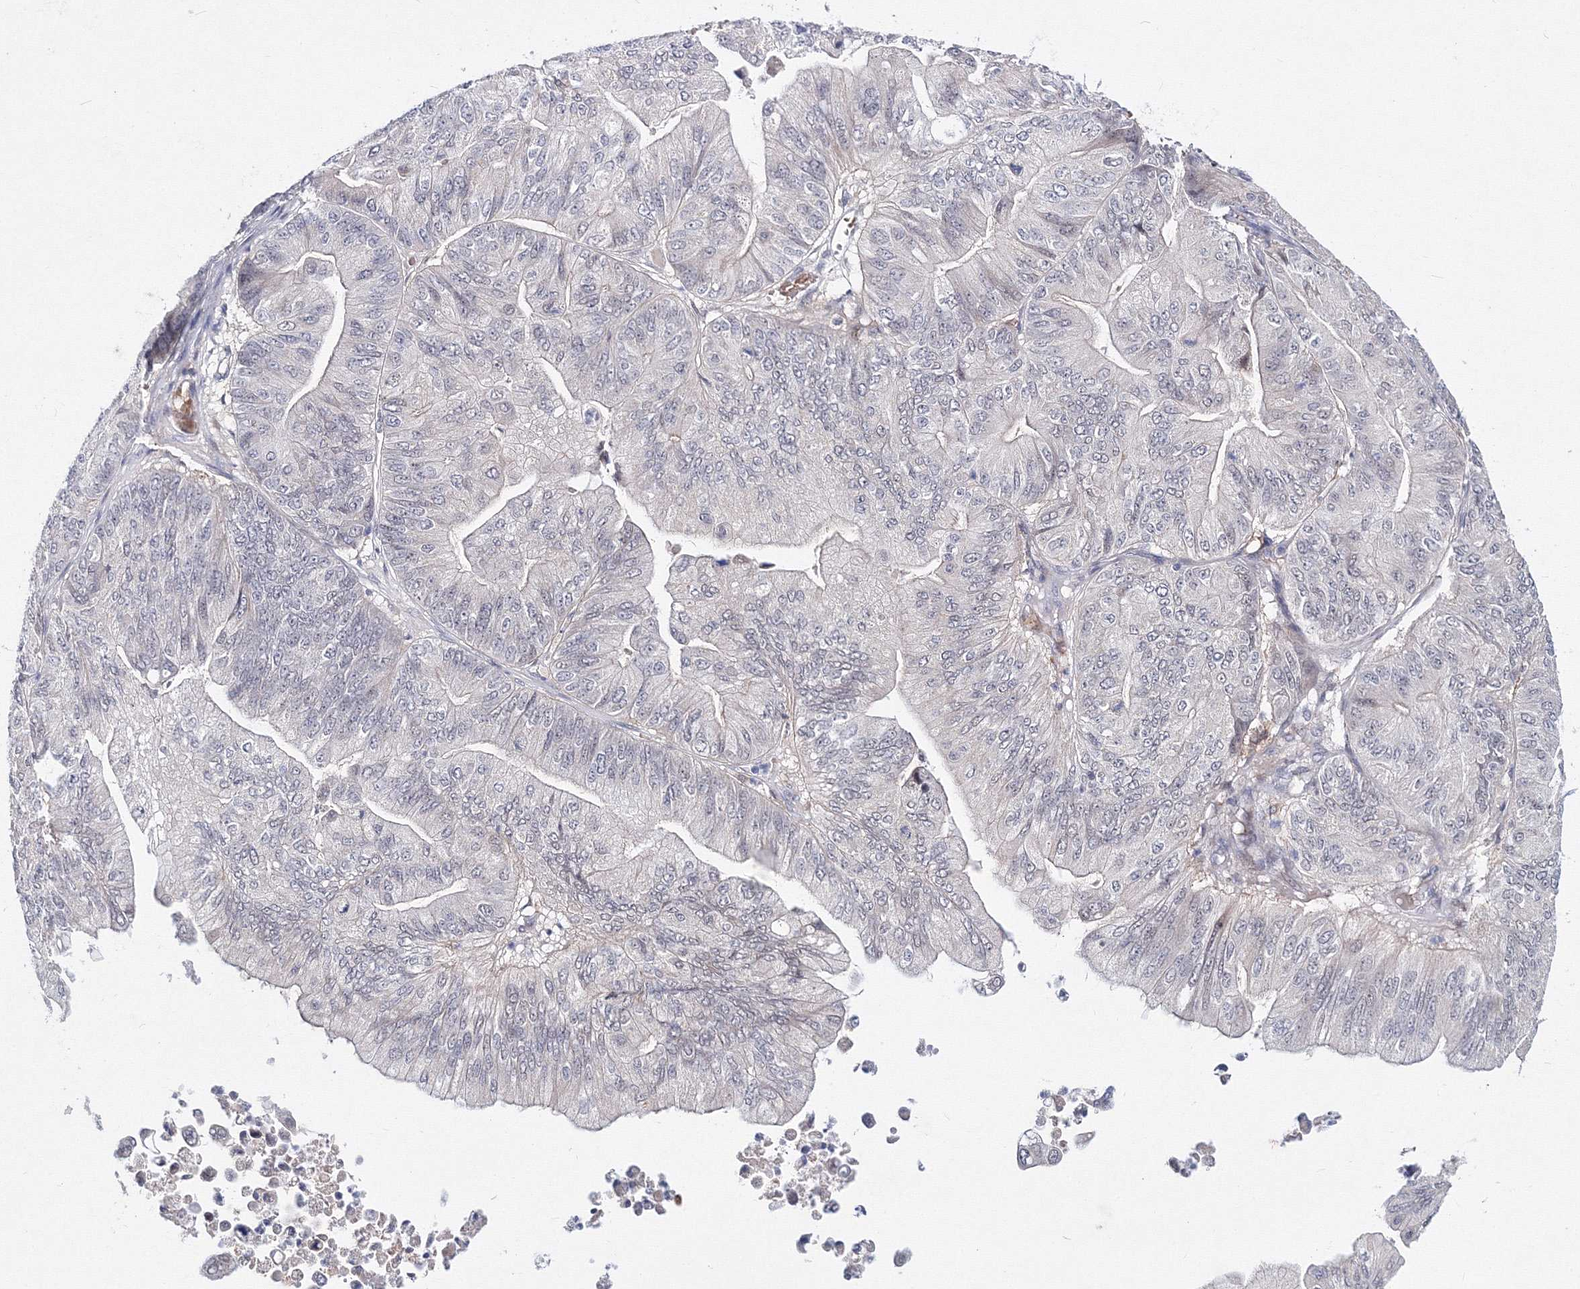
{"staining": {"intensity": "weak", "quantity": "<25%", "location": "cytoplasmic/membranous"}, "tissue": "ovarian cancer", "cell_type": "Tumor cells", "image_type": "cancer", "snomed": [{"axis": "morphology", "description": "Cystadenocarcinoma, mucinous, NOS"}, {"axis": "topography", "description": "Ovary"}], "caption": "Immunohistochemistry histopathology image of neoplastic tissue: human mucinous cystadenocarcinoma (ovarian) stained with DAB (3,3'-diaminobenzidine) demonstrates no significant protein staining in tumor cells.", "gene": "C11orf52", "patient": {"sex": "female", "age": 61}}